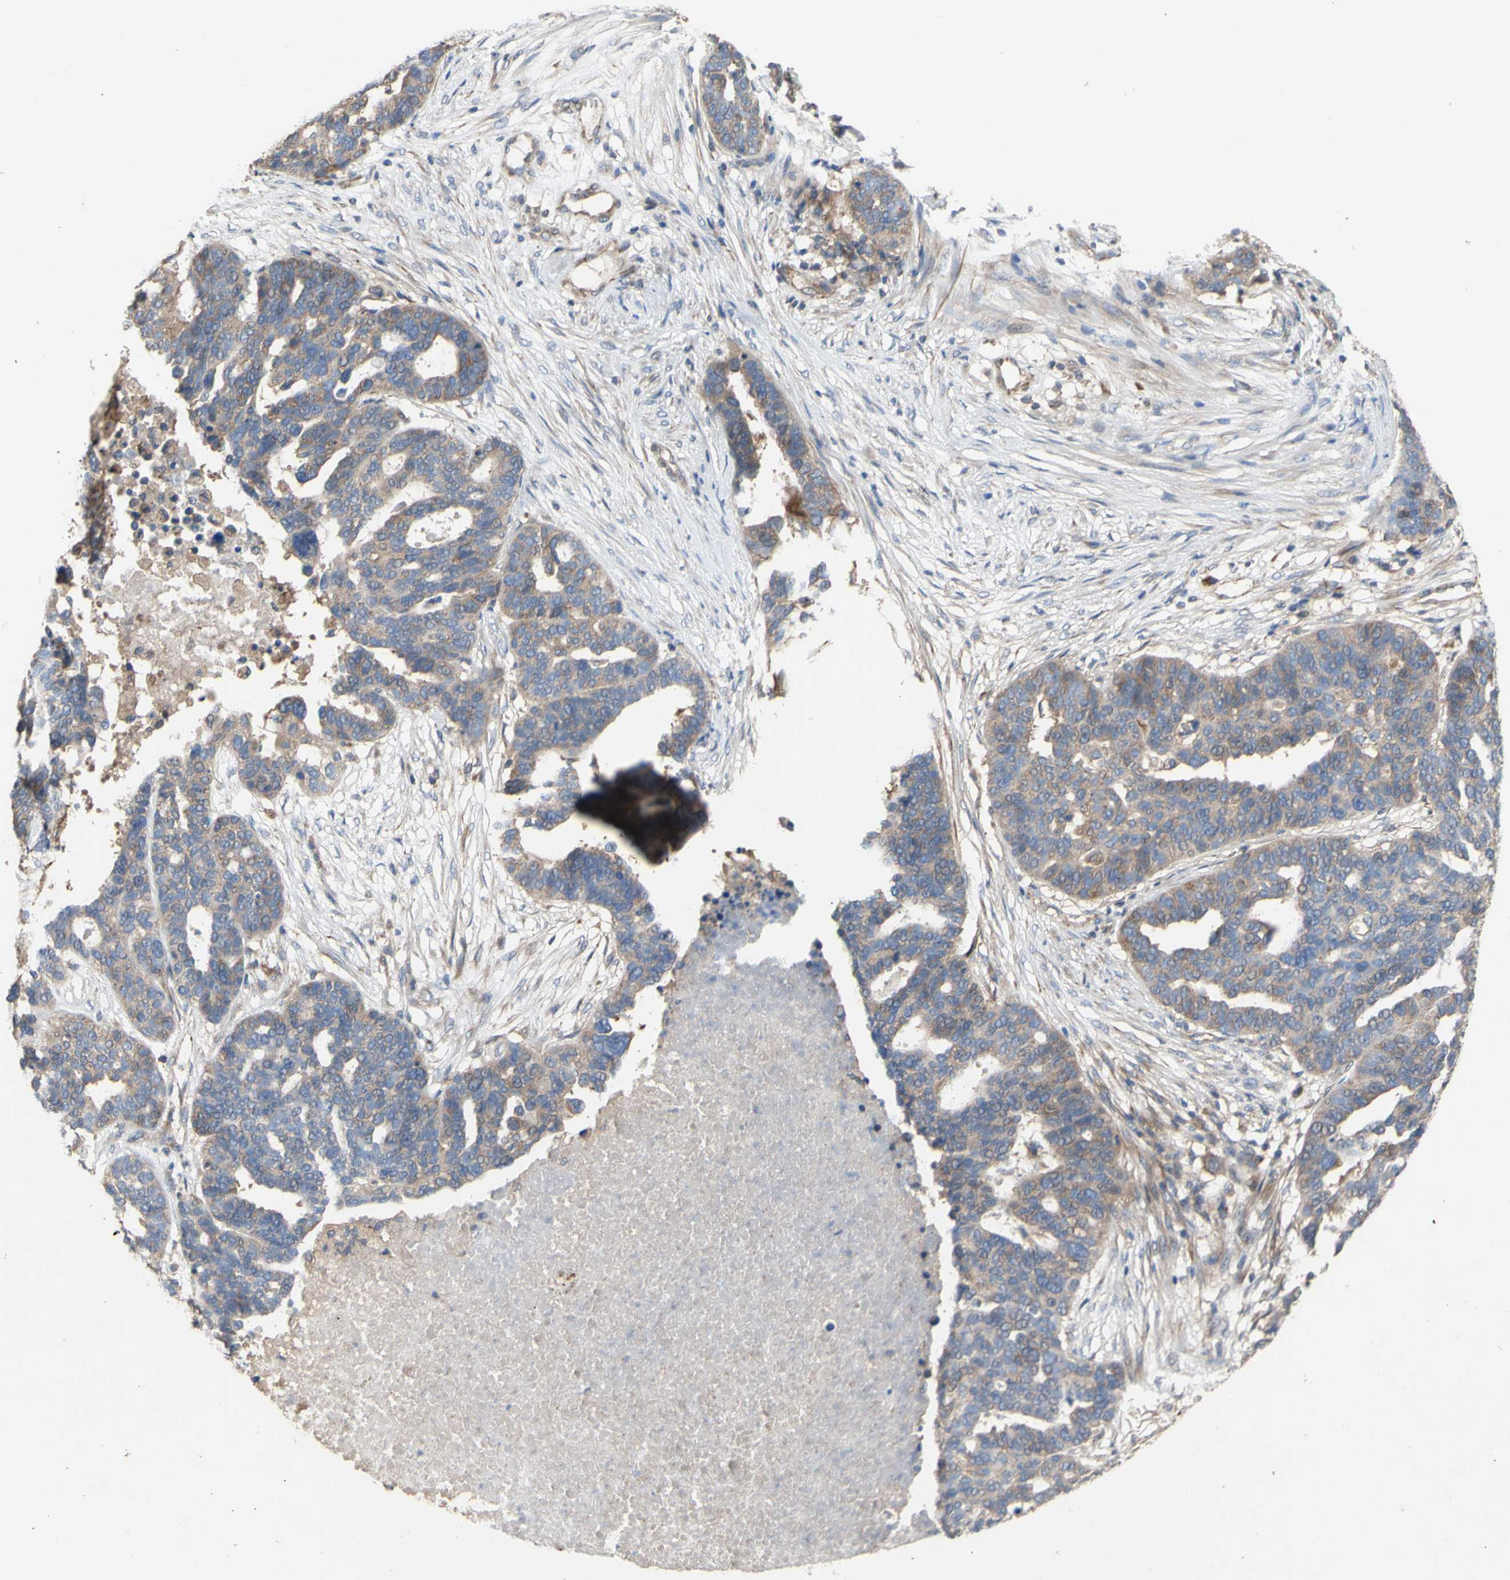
{"staining": {"intensity": "moderate", "quantity": ">75%", "location": "cytoplasmic/membranous"}, "tissue": "ovarian cancer", "cell_type": "Tumor cells", "image_type": "cancer", "snomed": [{"axis": "morphology", "description": "Cystadenocarcinoma, serous, NOS"}, {"axis": "topography", "description": "Ovary"}], "caption": "The image exhibits staining of ovarian cancer (serous cystadenocarcinoma), revealing moderate cytoplasmic/membranous protein staining (brown color) within tumor cells.", "gene": "EIF2S3", "patient": {"sex": "female", "age": 59}}